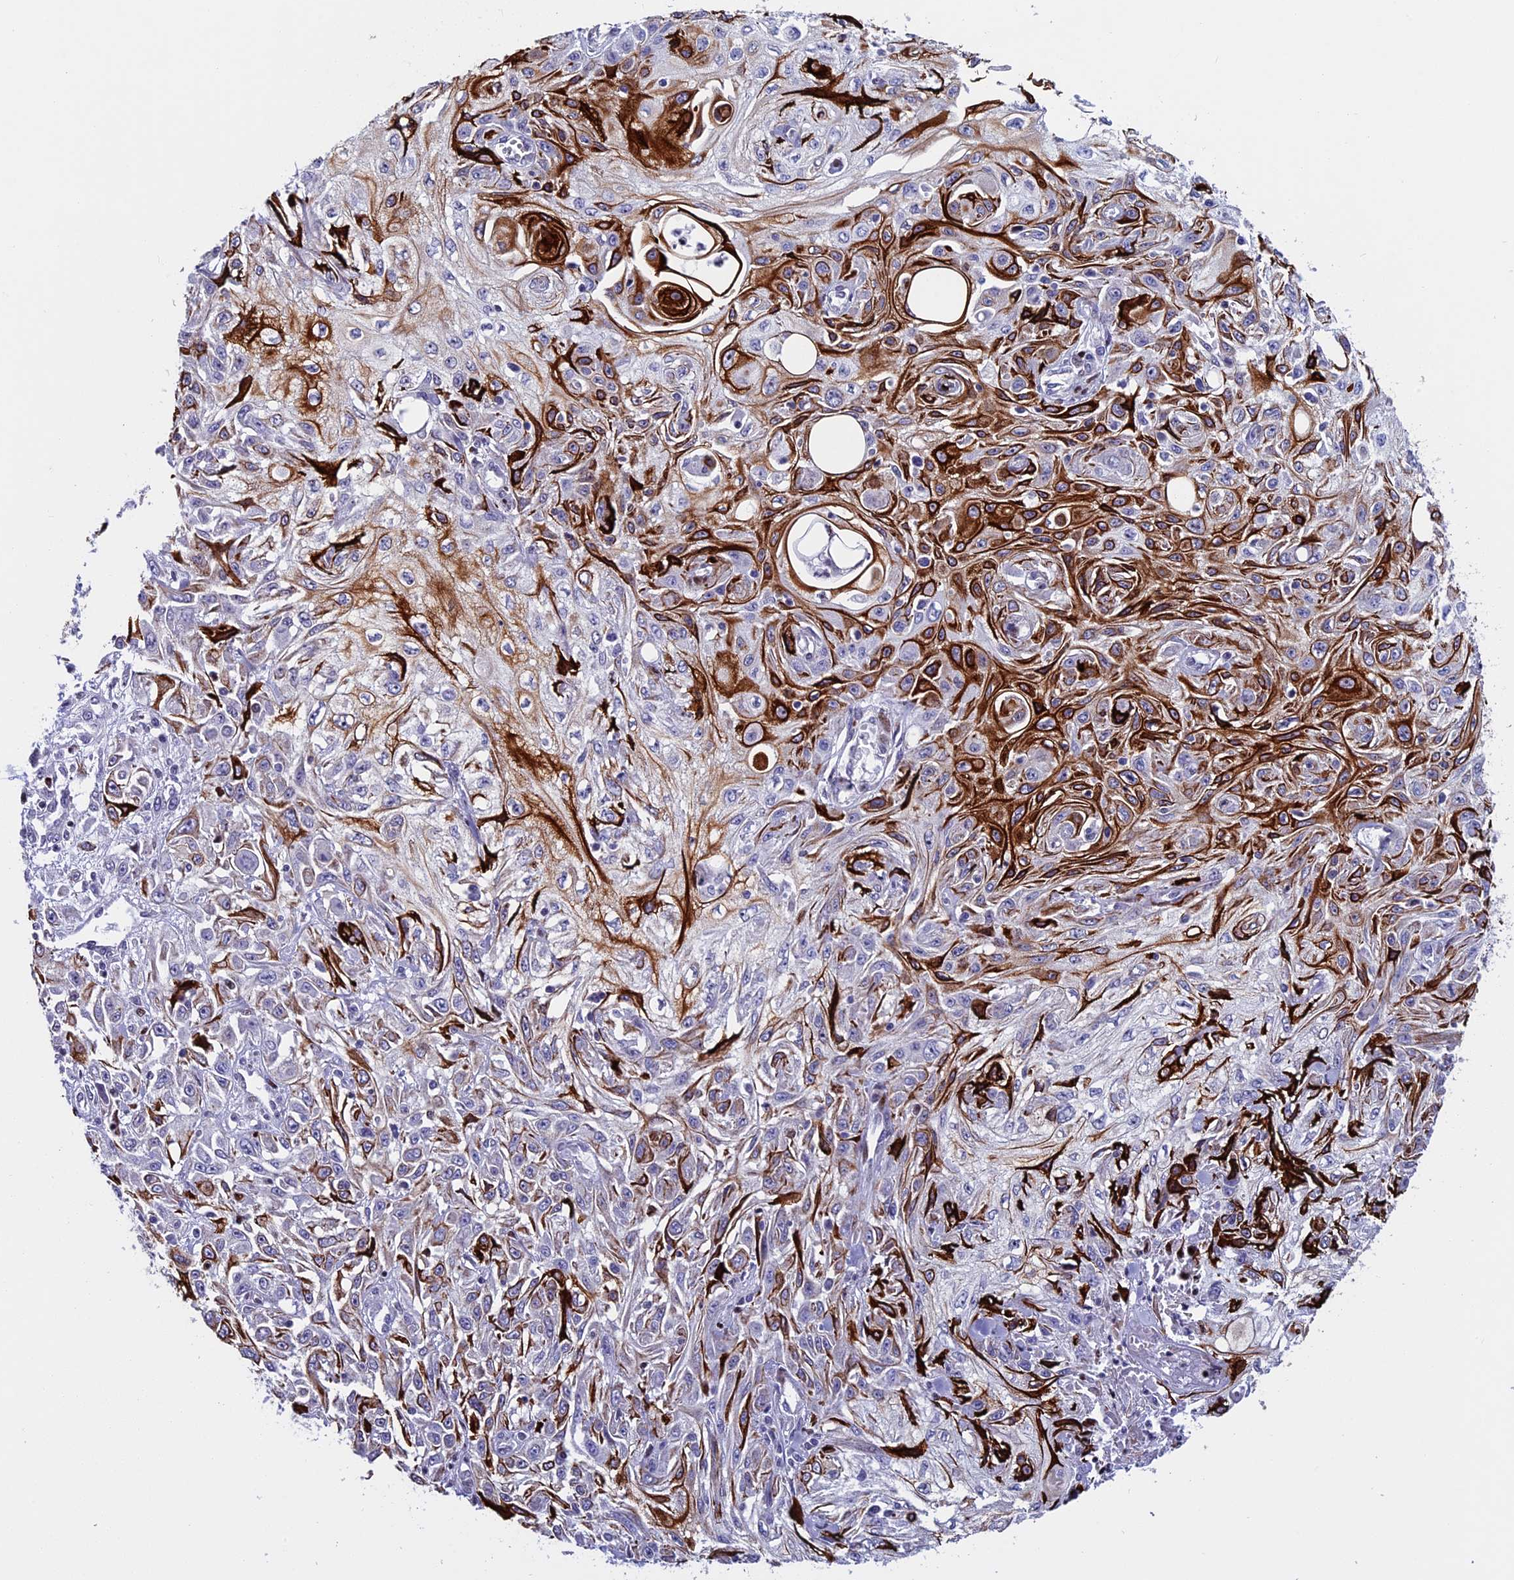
{"staining": {"intensity": "strong", "quantity": "25%-75%", "location": "cytoplasmic/membranous"}, "tissue": "skin cancer", "cell_type": "Tumor cells", "image_type": "cancer", "snomed": [{"axis": "morphology", "description": "Squamous cell carcinoma, NOS"}, {"axis": "morphology", "description": "Squamous cell carcinoma, metastatic, NOS"}, {"axis": "topography", "description": "Skin"}, {"axis": "topography", "description": "Lymph node"}], "caption": "A brown stain shows strong cytoplasmic/membranous staining of a protein in skin cancer (squamous cell carcinoma) tumor cells.", "gene": "BTBD3", "patient": {"sex": "male", "age": 75}}